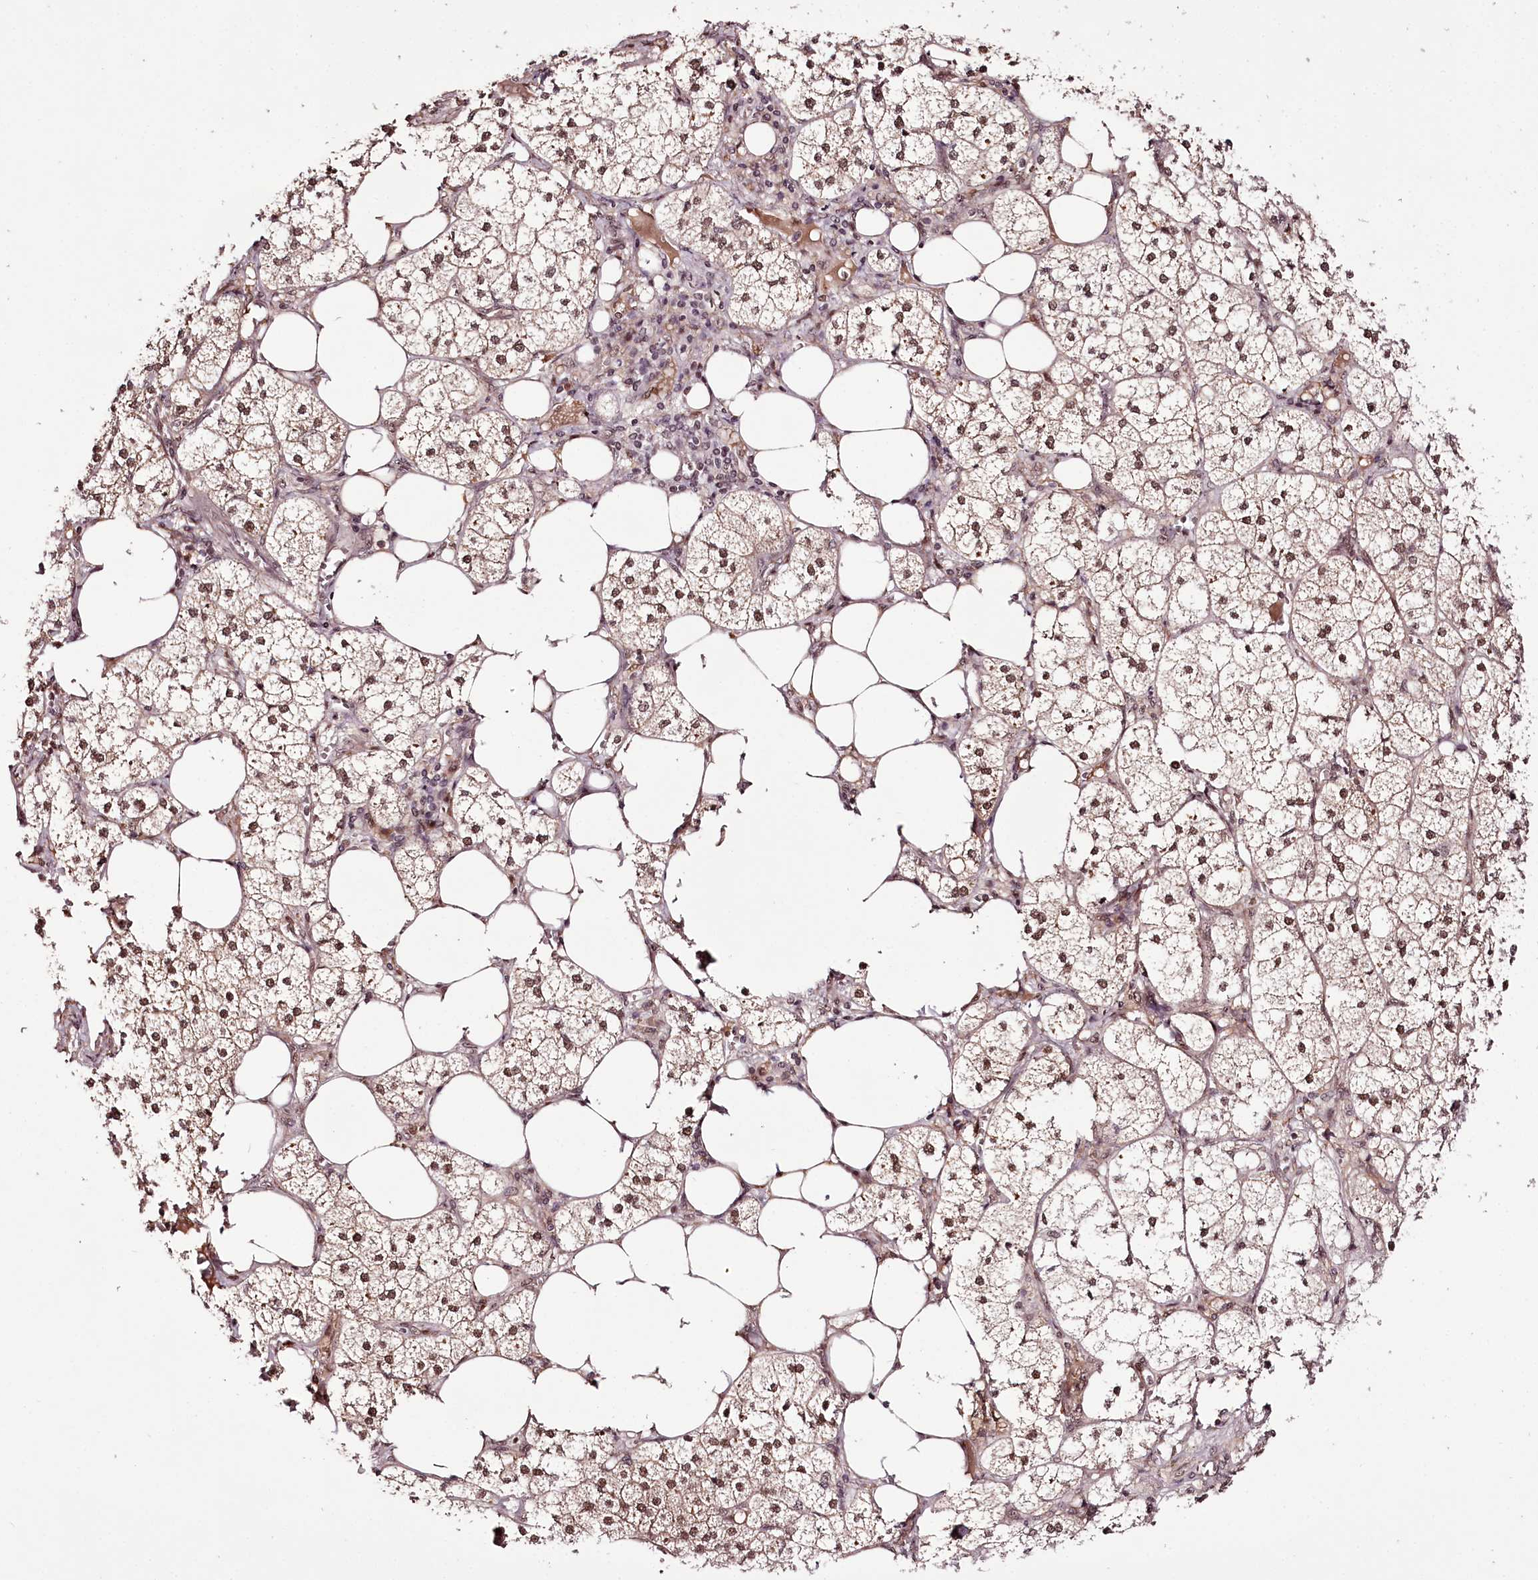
{"staining": {"intensity": "strong", "quantity": ">75%", "location": "cytoplasmic/membranous,nuclear"}, "tissue": "adrenal gland", "cell_type": "Glandular cells", "image_type": "normal", "snomed": [{"axis": "morphology", "description": "Normal tissue, NOS"}, {"axis": "topography", "description": "Adrenal gland"}], "caption": "IHC image of normal human adrenal gland stained for a protein (brown), which exhibits high levels of strong cytoplasmic/membranous,nuclear positivity in approximately >75% of glandular cells.", "gene": "TTC33", "patient": {"sex": "female", "age": 61}}